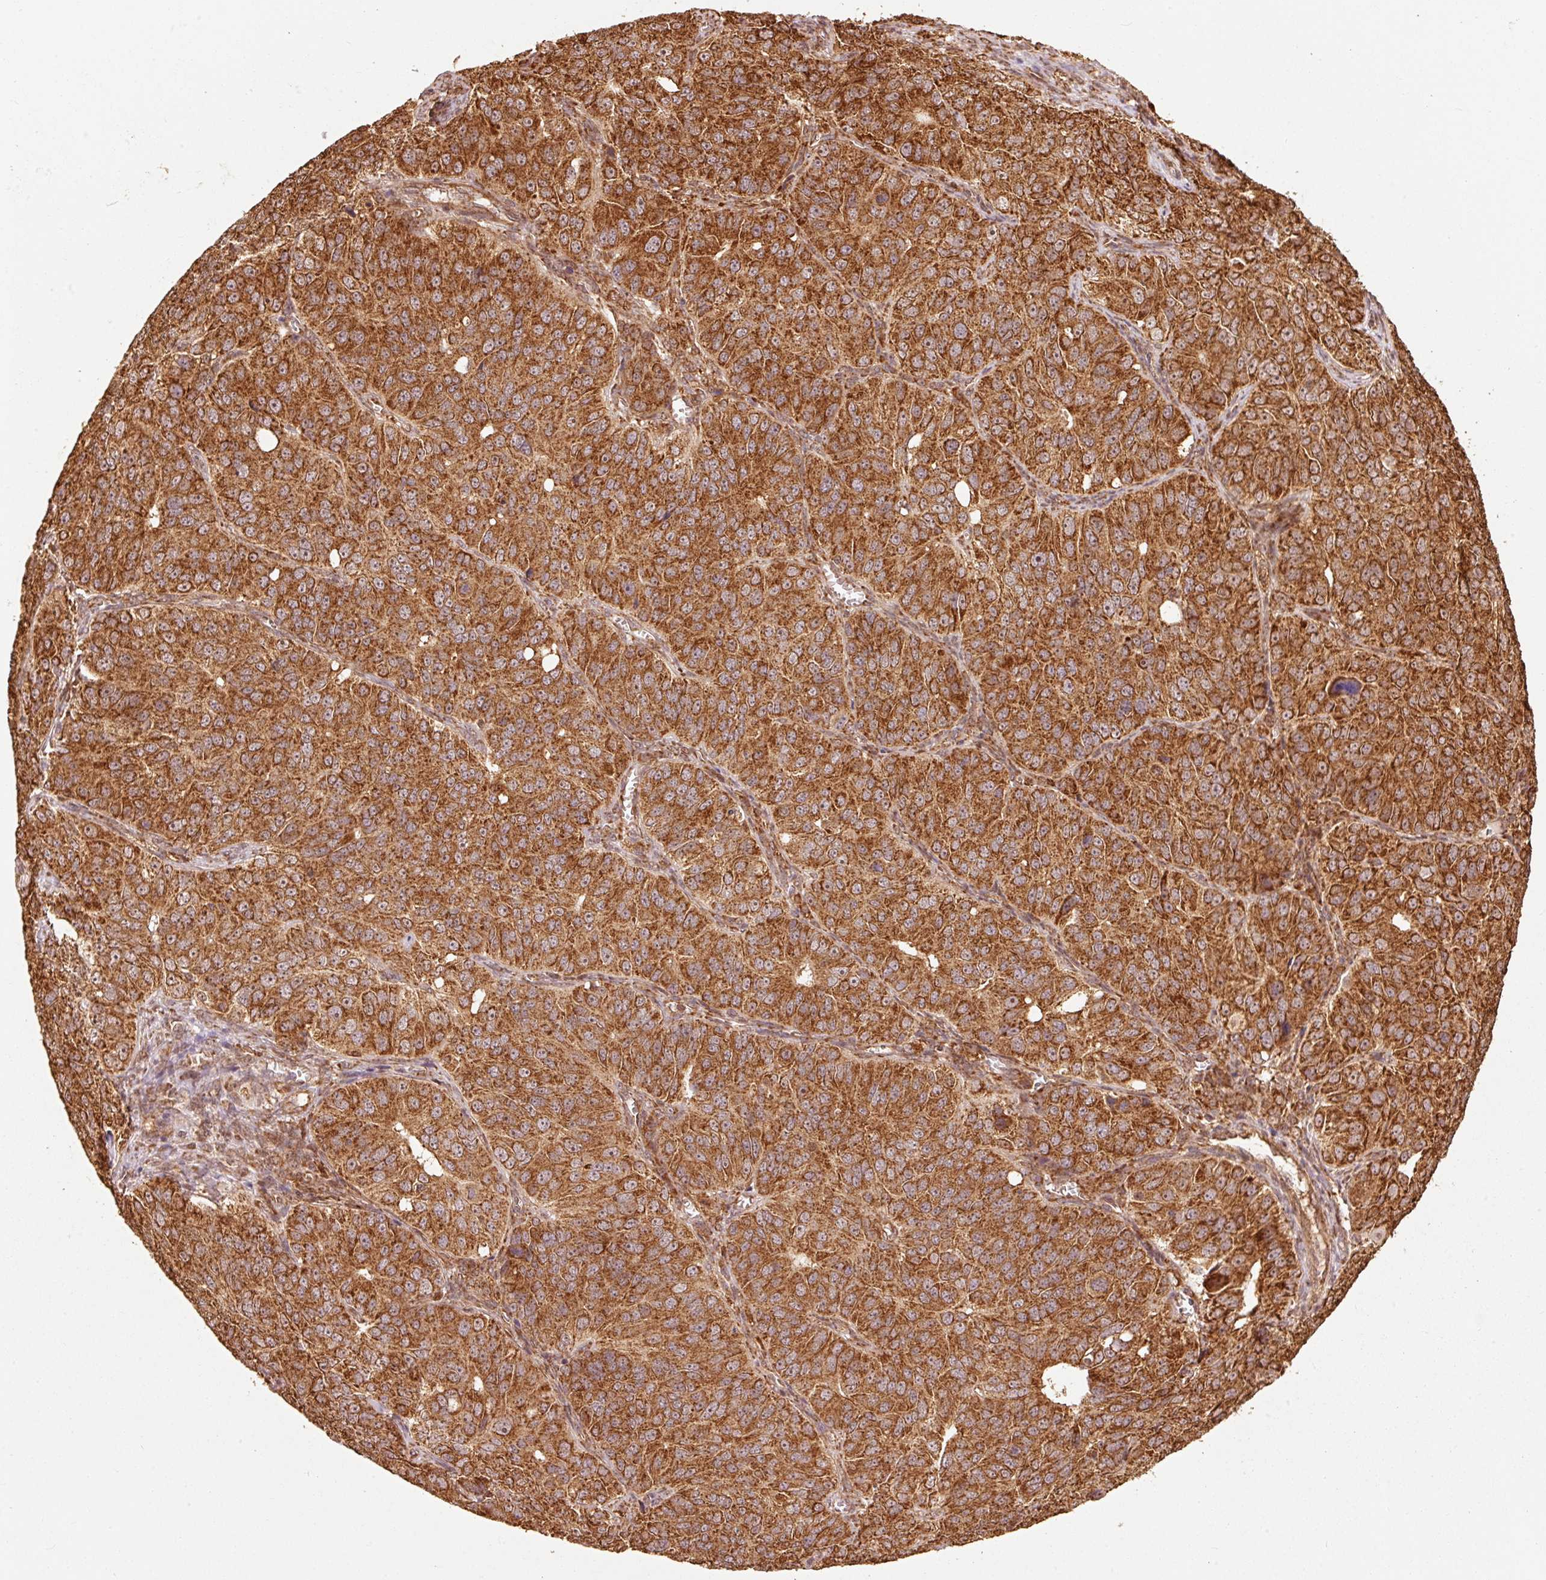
{"staining": {"intensity": "strong", "quantity": ">75%", "location": "cytoplasmic/membranous"}, "tissue": "ovarian cancer", "cell_type": "Tumor cells", "image_type": "cancer", "snomed": [{"axis": "morphology", "description": "Carcinoma, endometroid"}, {"axis": "topography", "description": "Ovary"}], "caption": "Ovarian cancer (endometroid carcinoma) was stained to show a protein in brown. There is high levels of strong cytoplasmic/membranous staining in about >75% of tumor cells.", "gene": "MRPL16", "patient": {"sex": "female", "age": 51}}